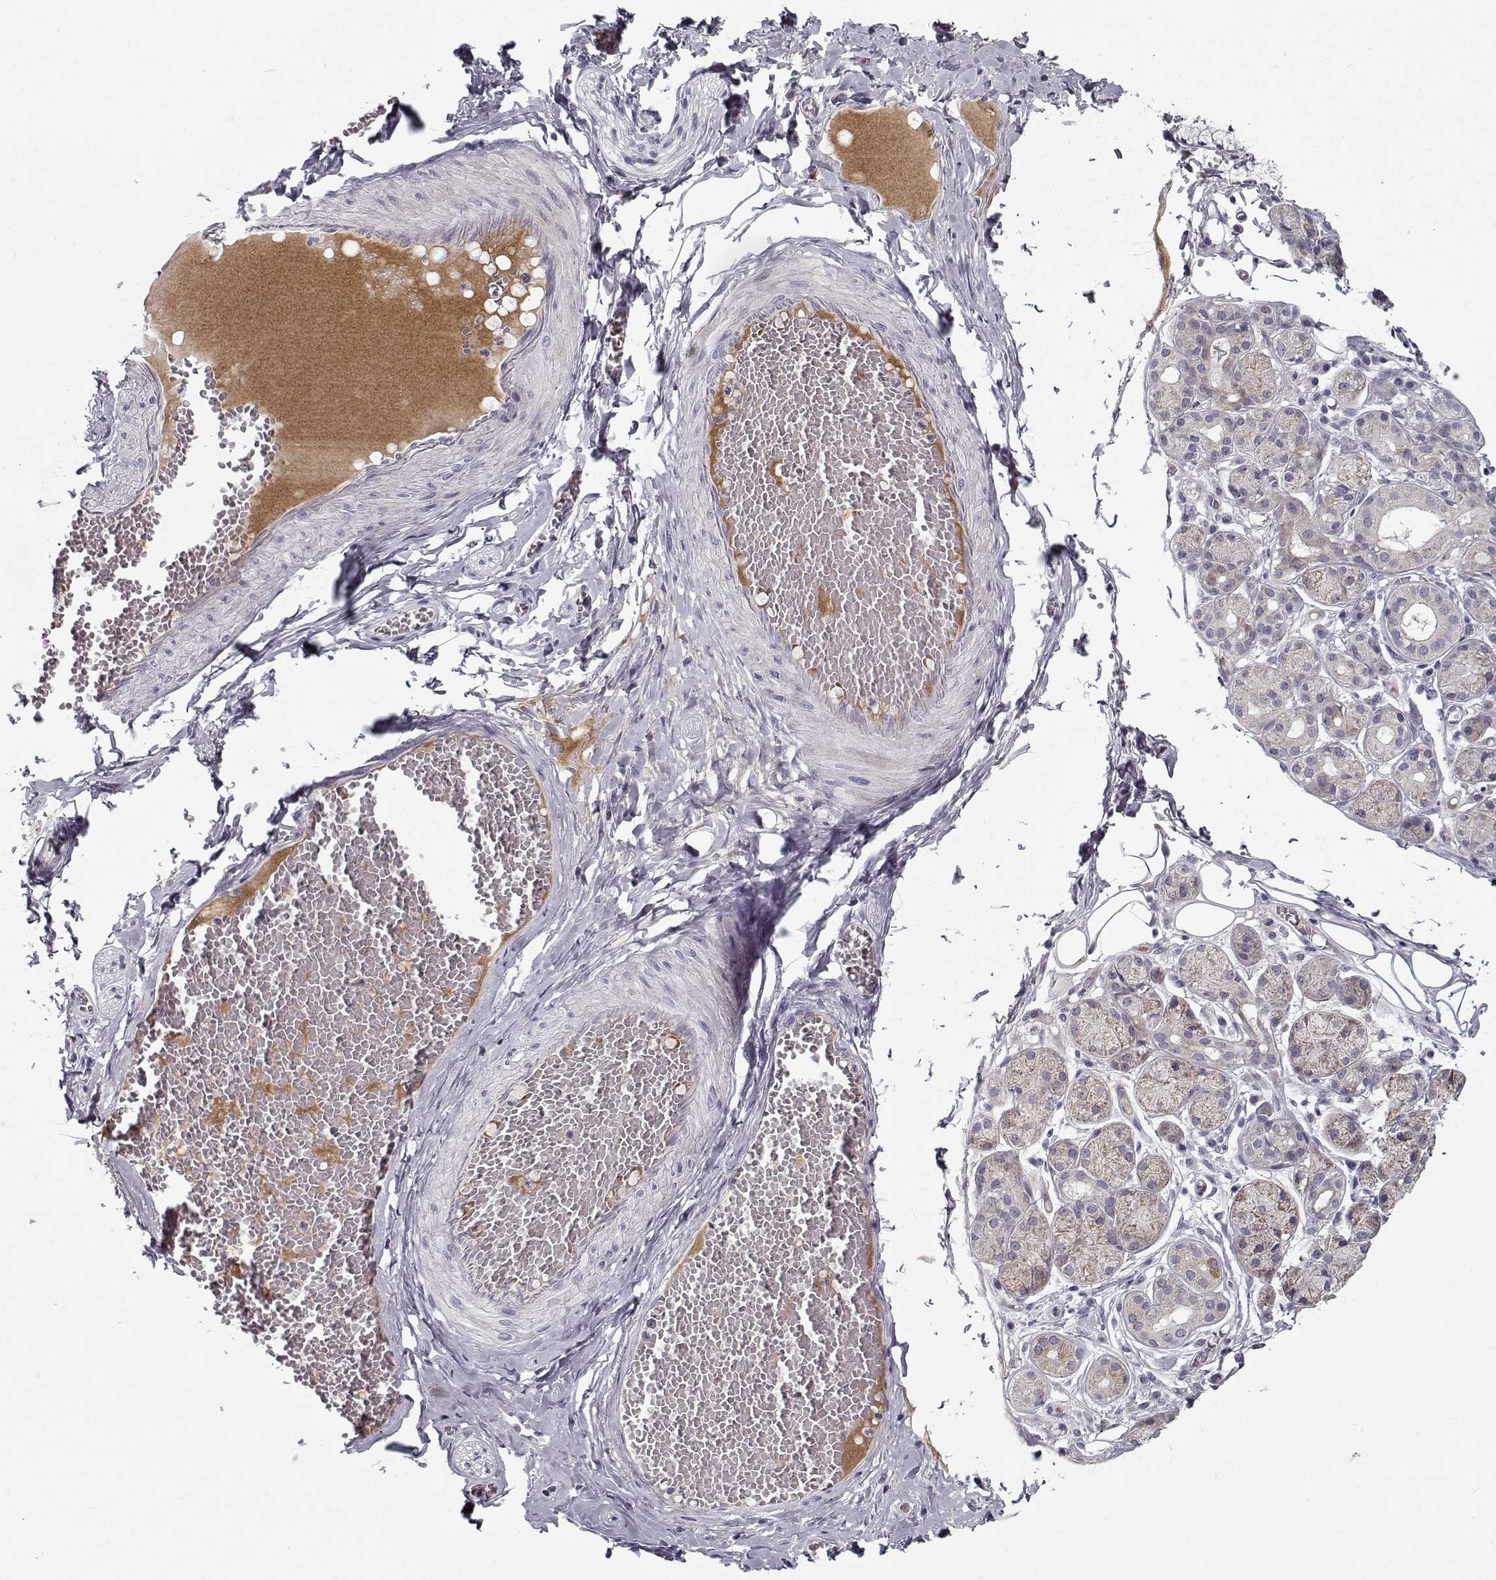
{"staining": {"intensity": "weak", "quantity": "<25%", "location": "cytoplasmic/membranous"}, "tissue": "salivary gland", "cell_type": "Glandular cells", "image_type": "normal", "snomed": [{"axis": "morphology", "description": "Normal tissue, NOS"}, {"axis": "topography", "description": "Salivary gland"}, {"axis": "topography", "description": "Peripheral nerve tissue"}], "caption": "IHC micrograph of normal salivary gland stained for a protein (brown), which reveals no expression in glandular cells.", "gene": "DDX25", "patient": {"sex": "male", "age": 71}}